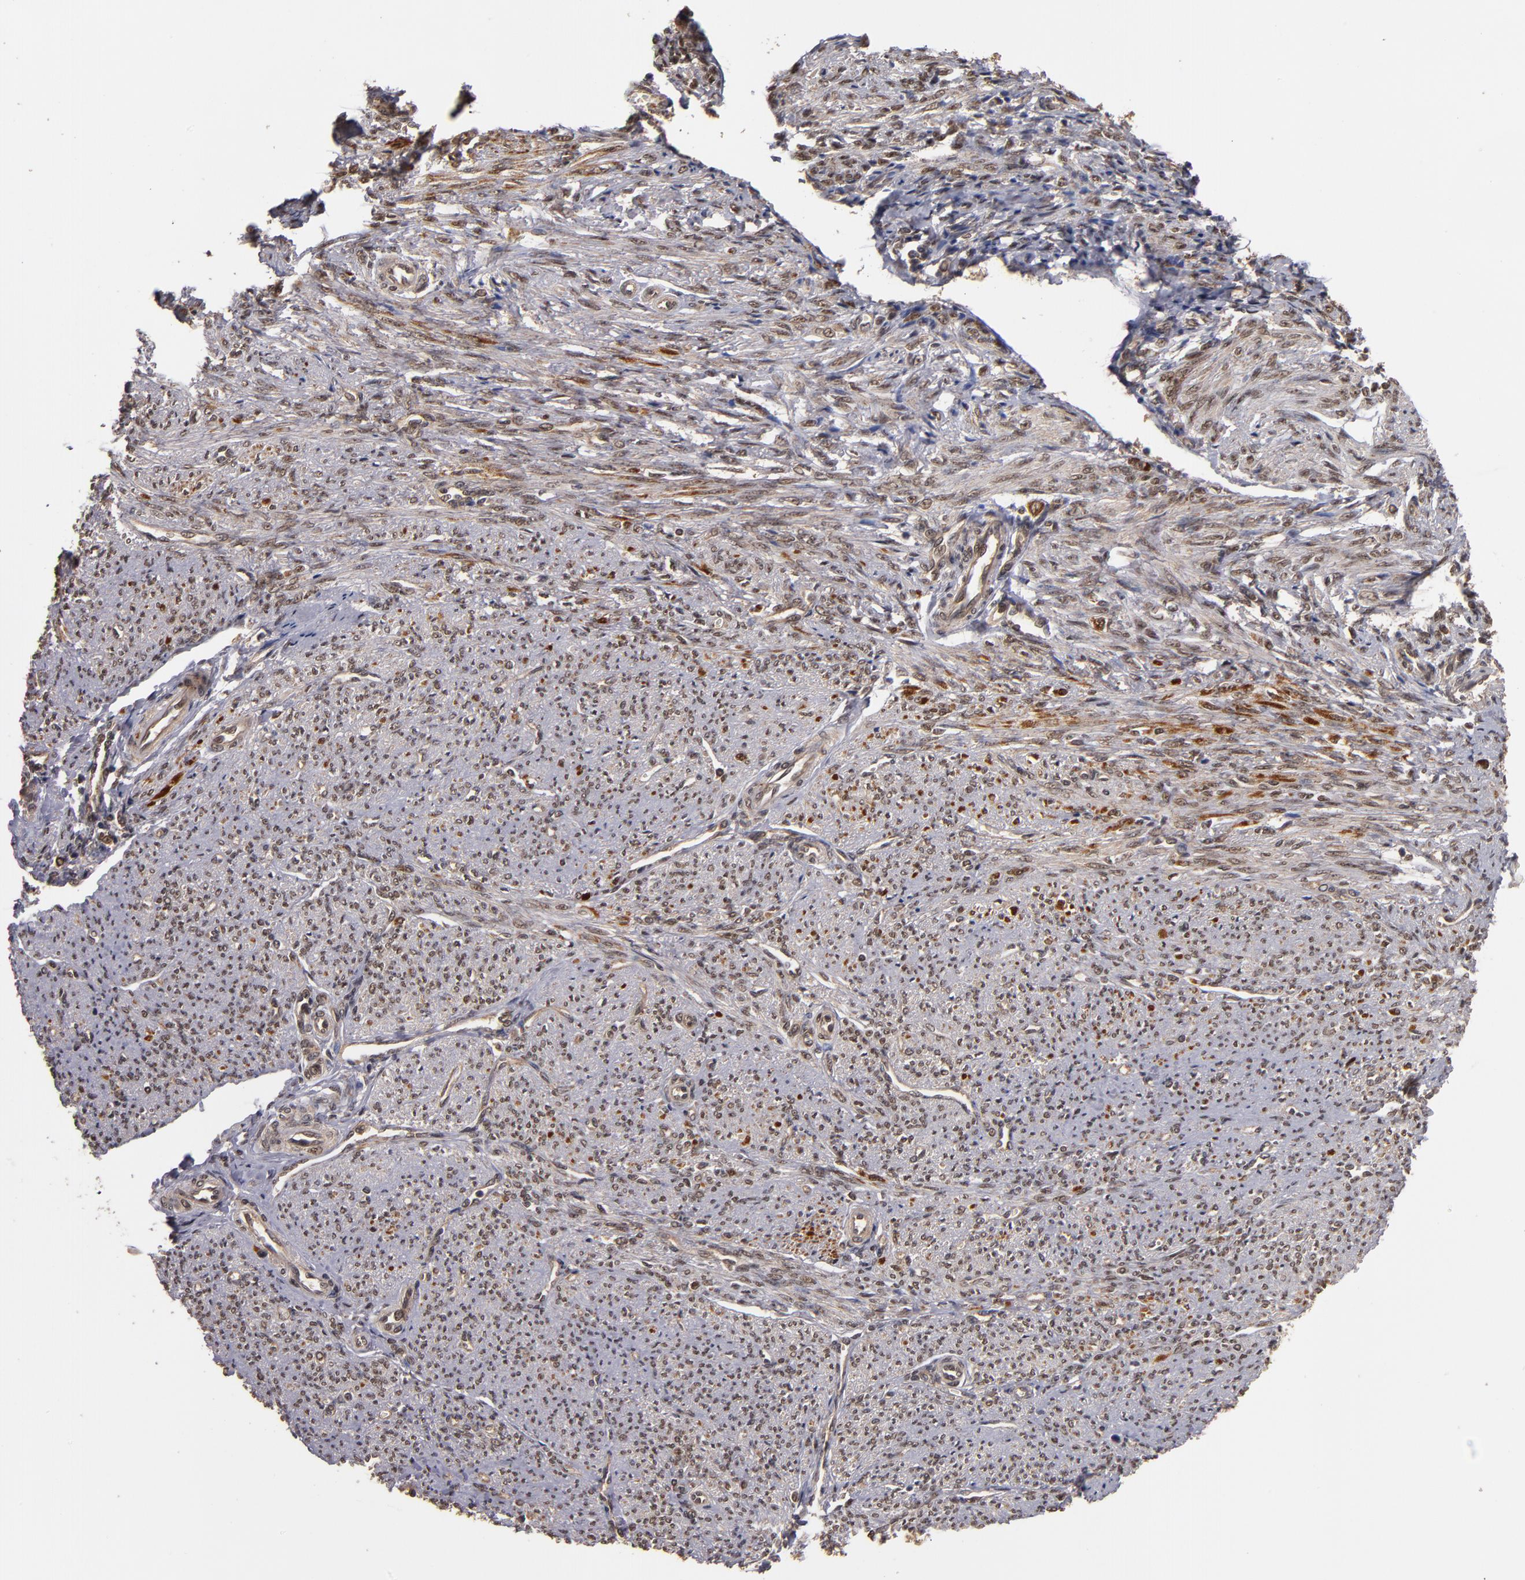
{"staining": {"intensity": "moderate", "quantity": ">75%", "location": "nuclear"}, "tissue": "smooth muscle", "cell_type": "Smooth muscle cells", "image_type": "normal", "snomed": [{"axis": "morphology", "description": "Normal tissue, NOS"}, {"axis": "topography", "description": "Smooth muscle"}], "caption": "Protein staining exhibits moderate nuclear staining in approximately >75% of smooth muscle cells in benign smooth muscle. The protein of interest is stained brown, and the nuclei are stained in blue (DAB (3,3'-diaminobenzidine) IHC with brightfield microscopy, high magnification).", "gene": "CUL5", "patient": {"sex": "female", "age": 65}}